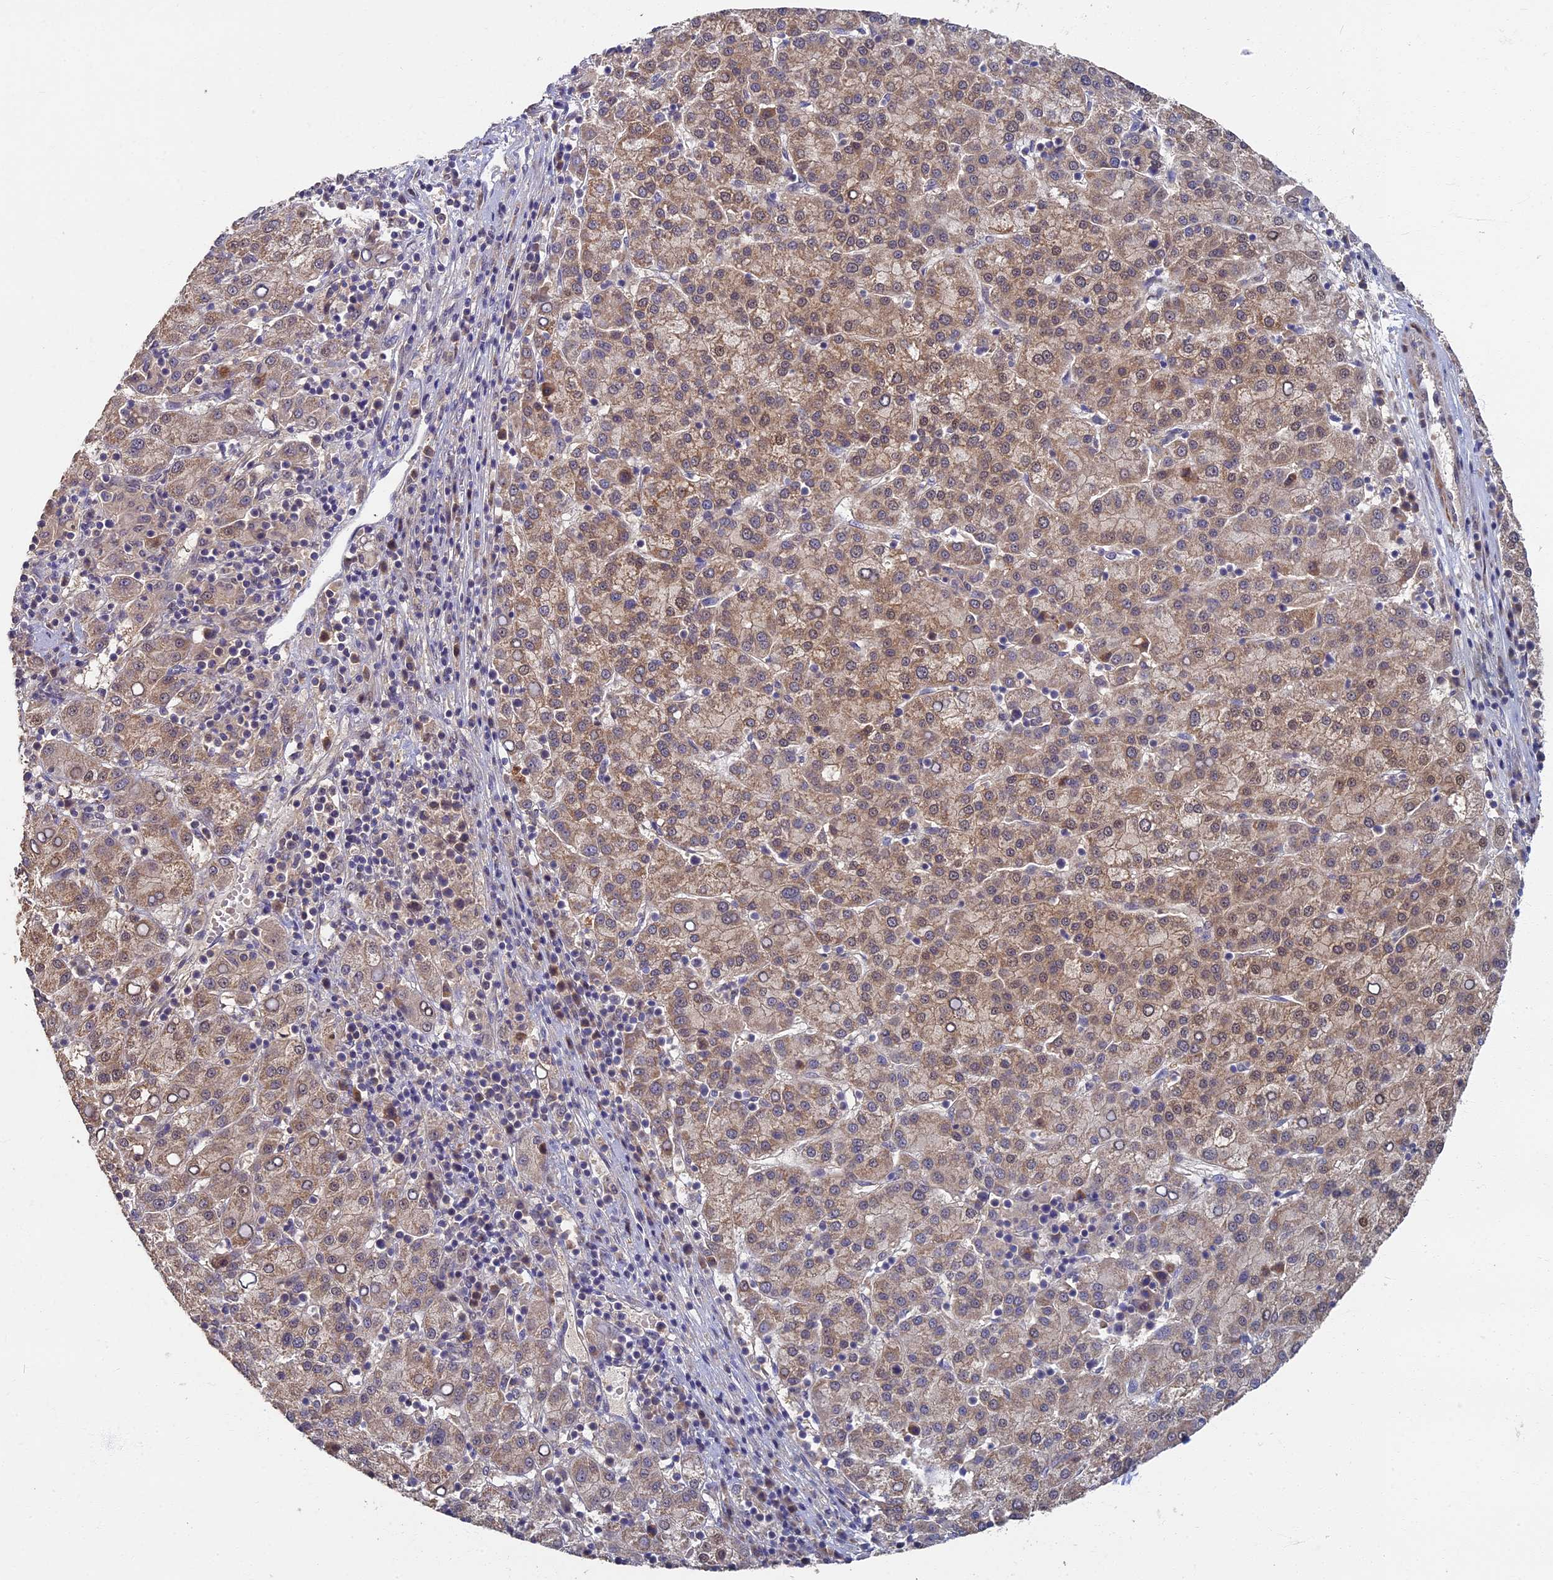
{"staining": {"intensity": "weak", "quantity": ">75%", "location": "cytoplasmic/membranous,nuclear"}, "tissue": "liver cancer", "cell_type": "Tumor cells", "image_type": "cancer", "snomed": [{"axis": "morphology", "description": "Carcinoma, Hepatocellular, NOS"}, {"axis": "topography", "description": "Liver"}], "caption": "A histopathology image showing weak cytoplasmic/membranous and nuclear positivity in about >75% of tumor cells in liver cancer, as visualized by brown immunohistochemical staining.", "gene": "RSPH3", "patient": {"sex": "female", "age": 58}}